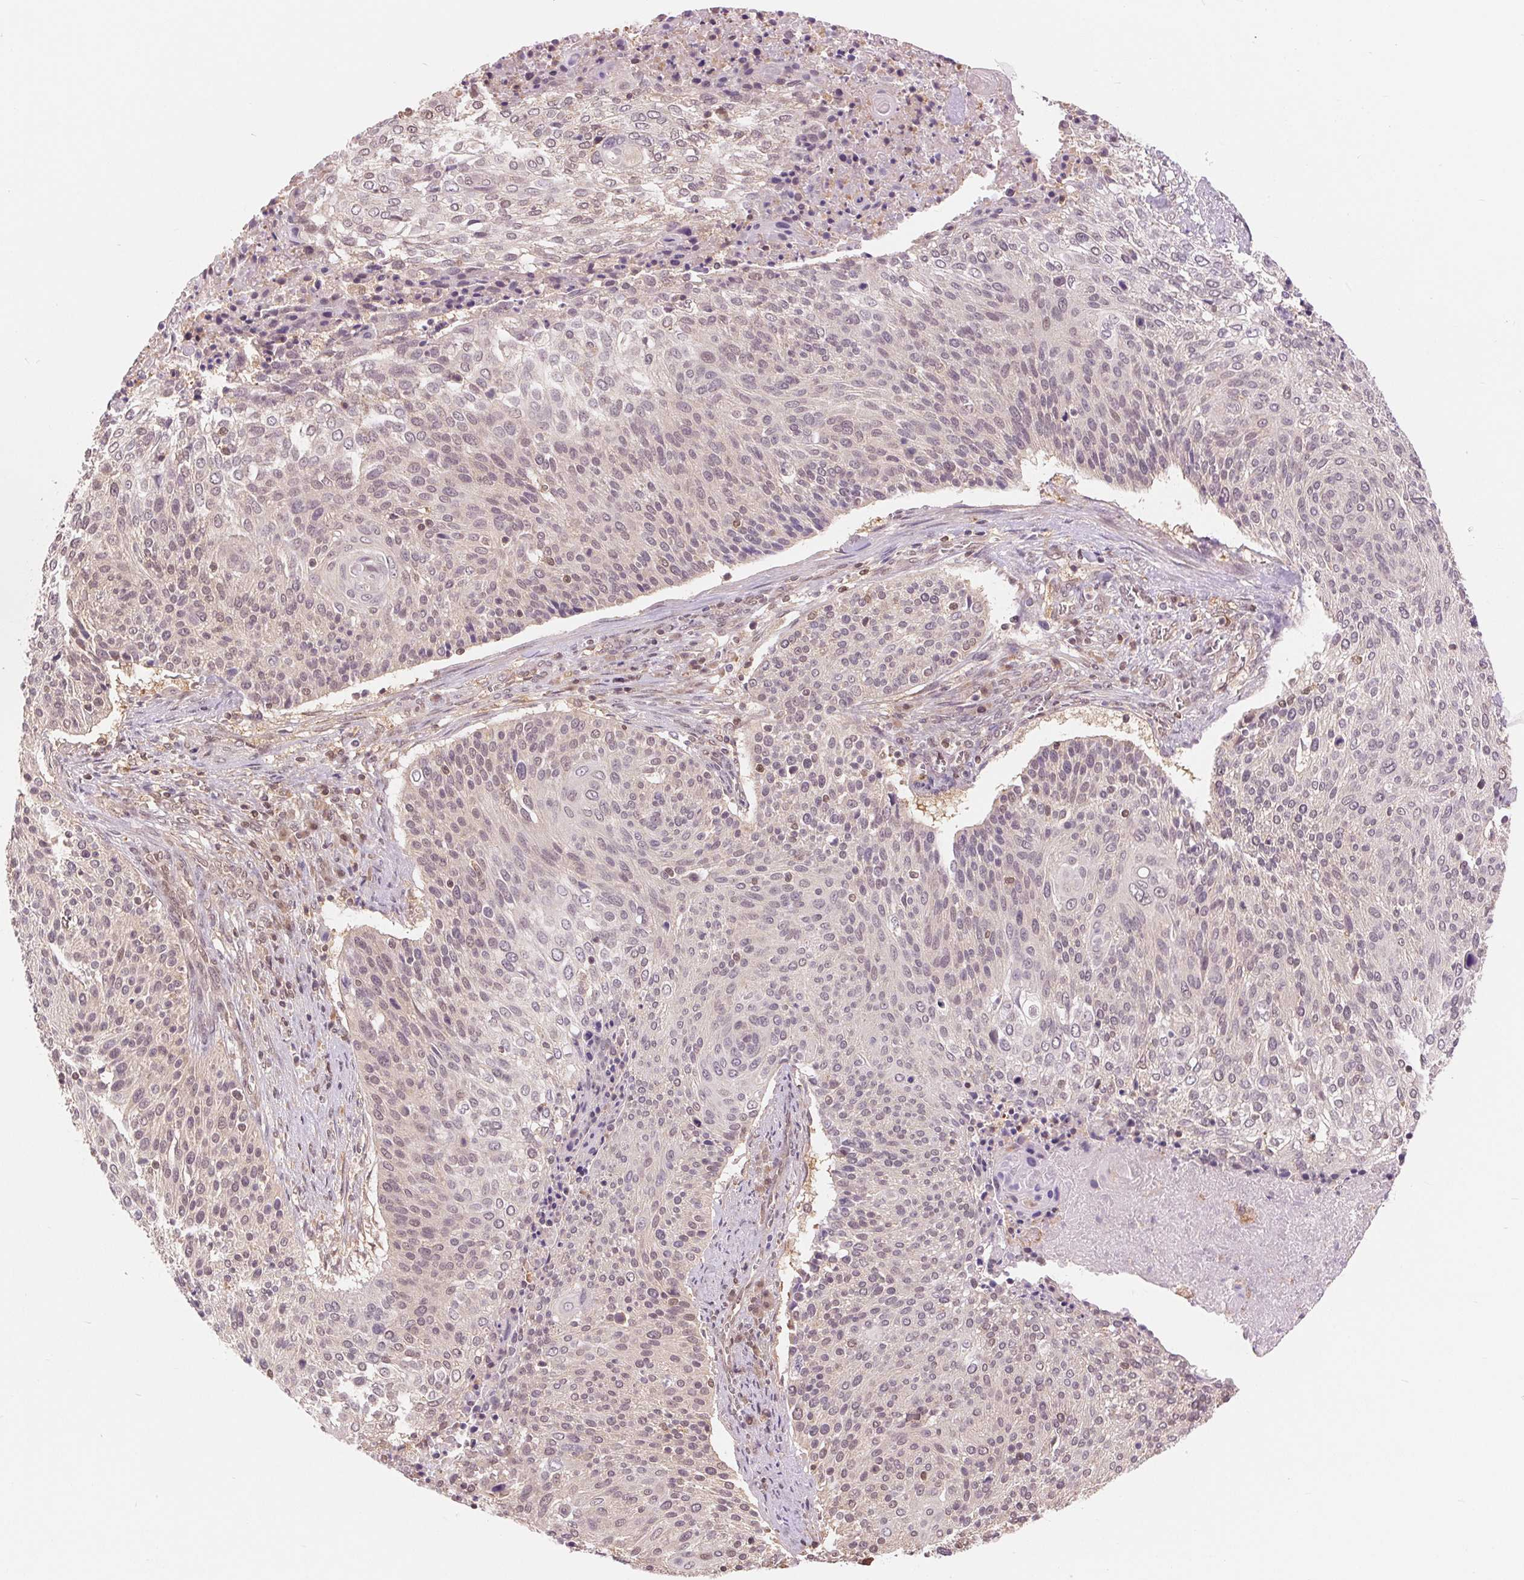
{"staining": {"intensity": "weak", "quantity": "25%-75%", "location": "nuclear"}, "tissue": "cervical cancer", "cell_type": "Tumor cells", "image_type": "cancer", "snomed": [{"axis": "morphology", "description": "Squamous cell carcinoma, NOS"}, {"axis": "topography", "description": "Cervix"}], "caption": "Immunohistochemistry of human cervical cancer exhibits low levels of weak nuclear positivity in approximately 25%-75% of tumor cells. (Stains: DAB in brown, nuclei in blue, Microscopy: brightfield microscopy at high magnification).", "gene": "TMEM273", "patient": {"sex": "female", "age": 31}}